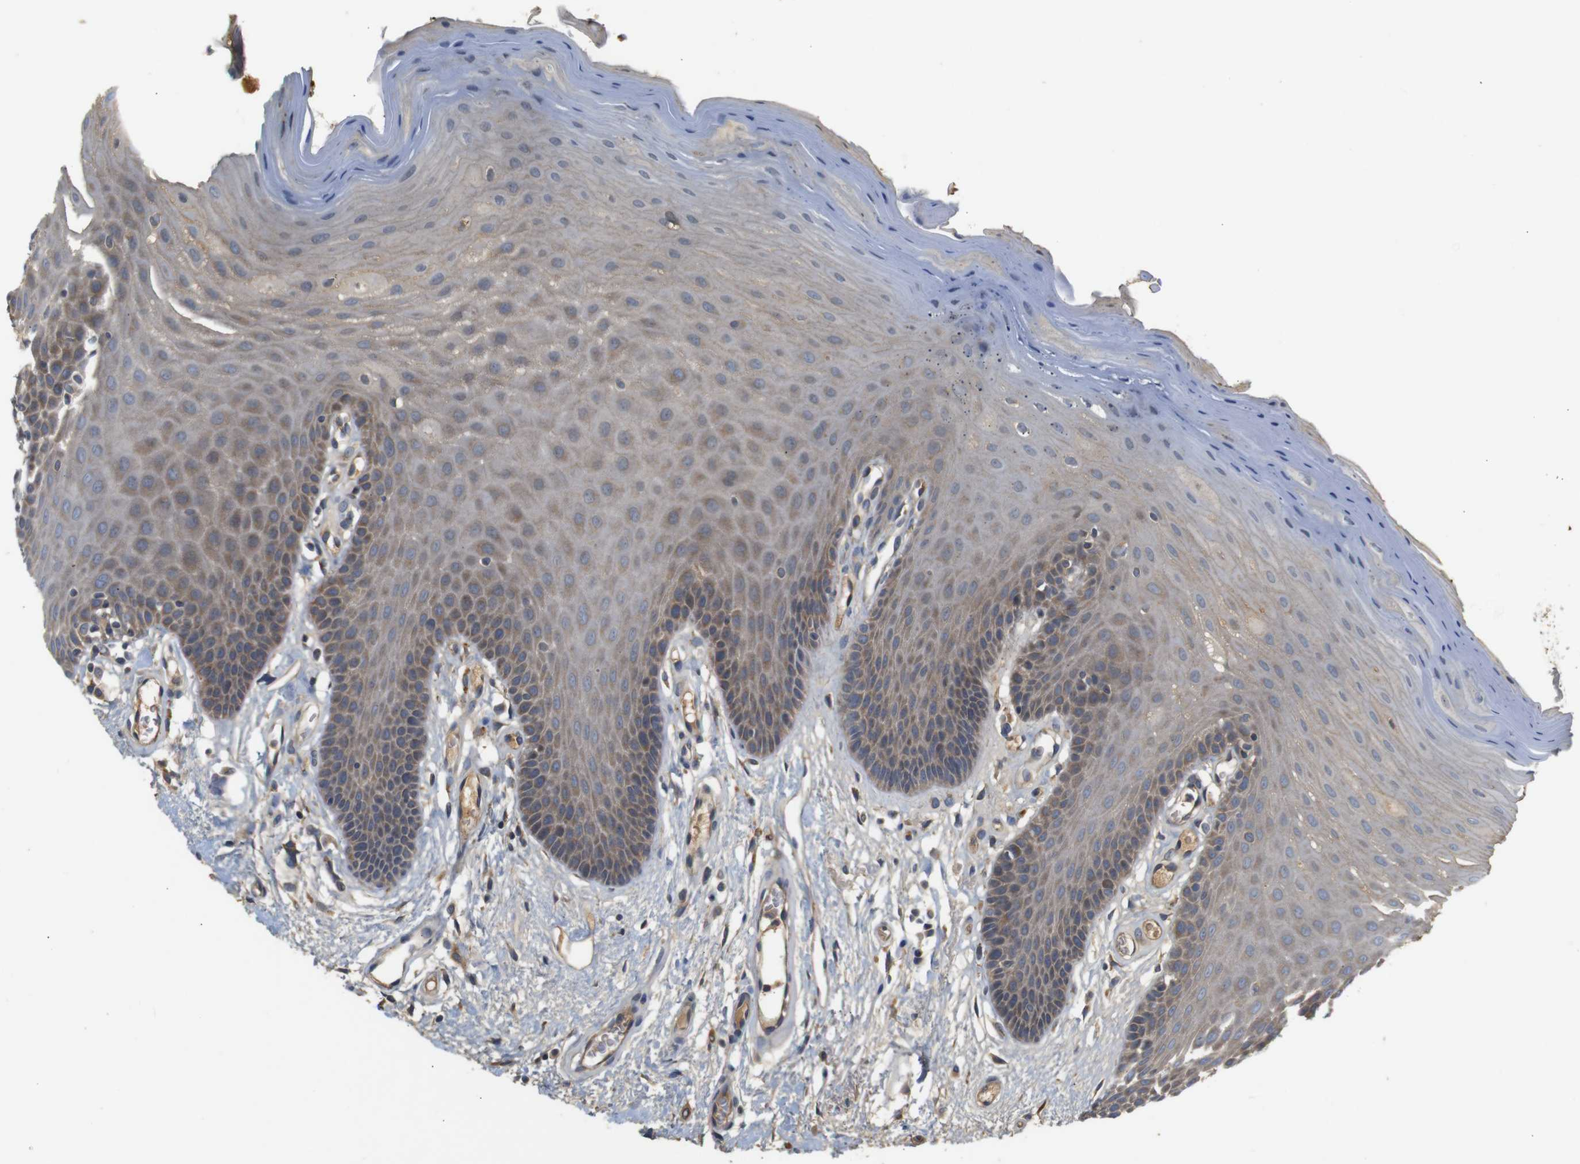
{"staining": {"intensity": "weak", "quantity": "25%-75%", "location": "cytoplasmic/membranous"}, "tissue": "oral mucosa", "cell_type": "Squamous epithelial cells", "image_type": "normal", "snomed": [{"axis": "morphology", "description": "Normal tissue, NOS"}, {"axis": "morphology", "description": "Squamous cell carcinoma, NOS"}, {"axis": "topography", "description": "Skeletal muscle"}, {"axis": "topography", "description": "Adipose tissue"}, {"axis": "topography", "description": "Vascular tissue"}, {"axis": "topography", "description": "Oral tissue"}, {"axis": "topography", "description": "Peripheral nerve tissue"}, {"axis": "topography", "description": "Head-Neck"}], "caption": "Protein expression analysis of unremarkable oral mucosa exhibits weak cytoplasmic/membranous positivity in about 25%-75% of squamous epithelial cells.", "gene": "PTPN1", "patient": {"sex": "male", "age": 71}}